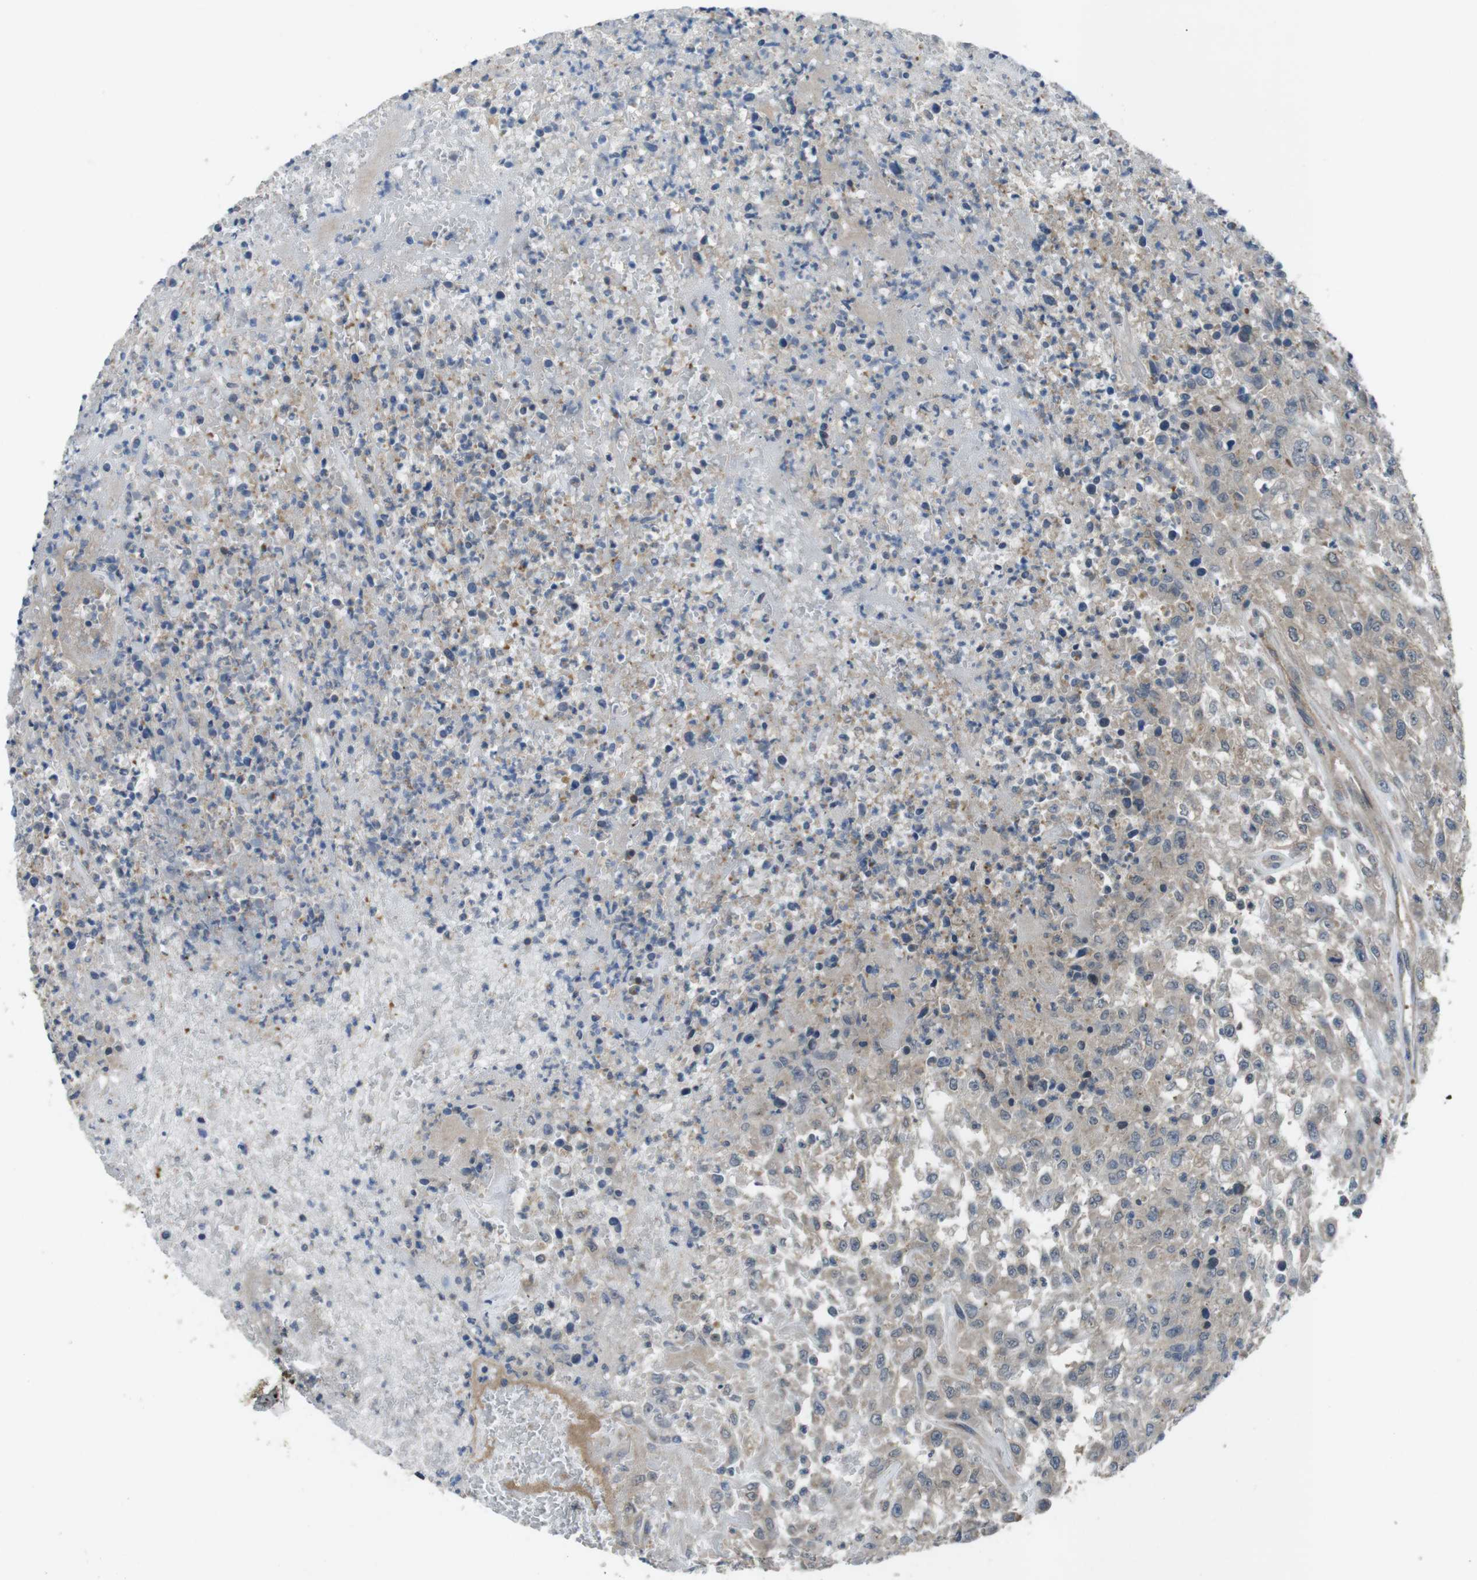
{"staining": {"intensity": "weak", "quantity": "25%-75%", "location": "cytoplasmic/membranous"}, "tissue": "urothelial cancer", "cell_type": "Tumor cells", "image_type": "cancer", "snomed": [{"axis": "morphology", "description": "Urothelial carcinoma, High grade"}, {"axis": "topography", "description": "Urinary bladder"}], "caption": "The immunohistochemical stain labels weak cytoplasmic/membranous staining in tumor cells of high-grade urothelial carcinoma tissue.", "gene": "SLC22A23", "patient": {"sex": "male", "age": 46}}